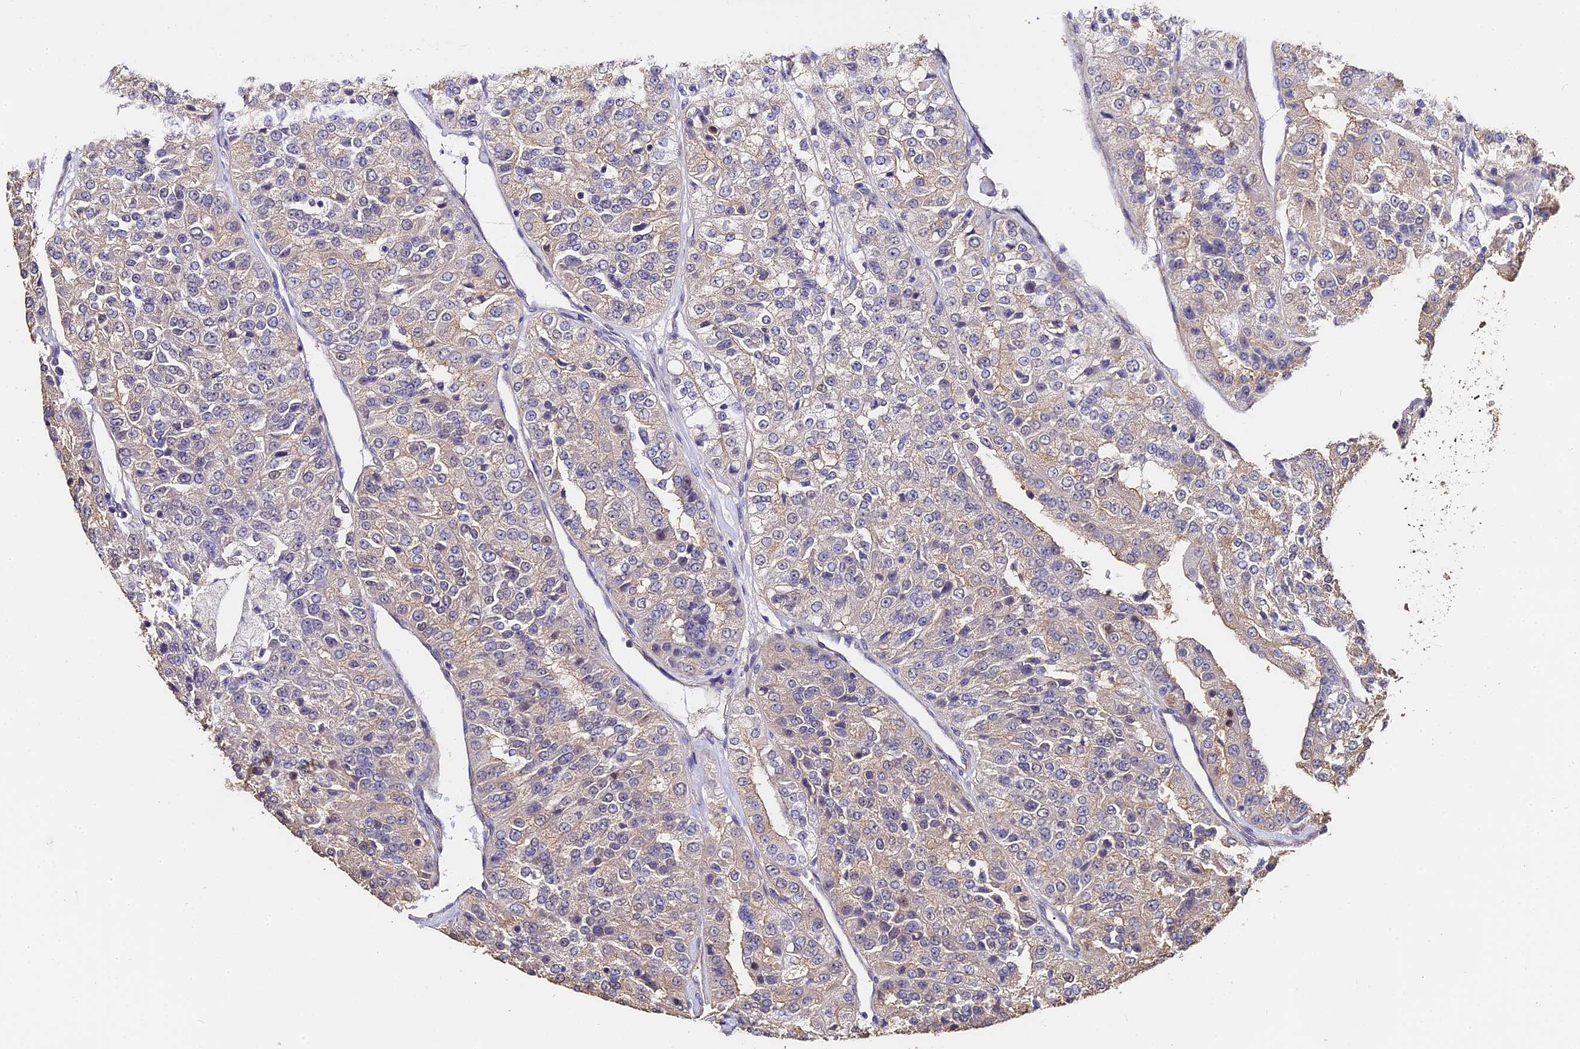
{"staining": {"intensity": "weak", "quantity": "<25%", "location": "cytoplasmic/membranous"}, "tissue": "renal cancer", "cell_type": "Tumor cells", "image_type": "cancer", "snomed": [{"axis": "morphology", "description": "Adenocarcinoma, NOS"}, {"axis": "topography", "description": "Kidney"}], "caption": "This is an immunohistochemistry (IHC) image of renal adenocarcinoma. There is no positivity in tumor cells.", "gene": "SLC11A1", "patient": {"sex": "female", "age": 63}}